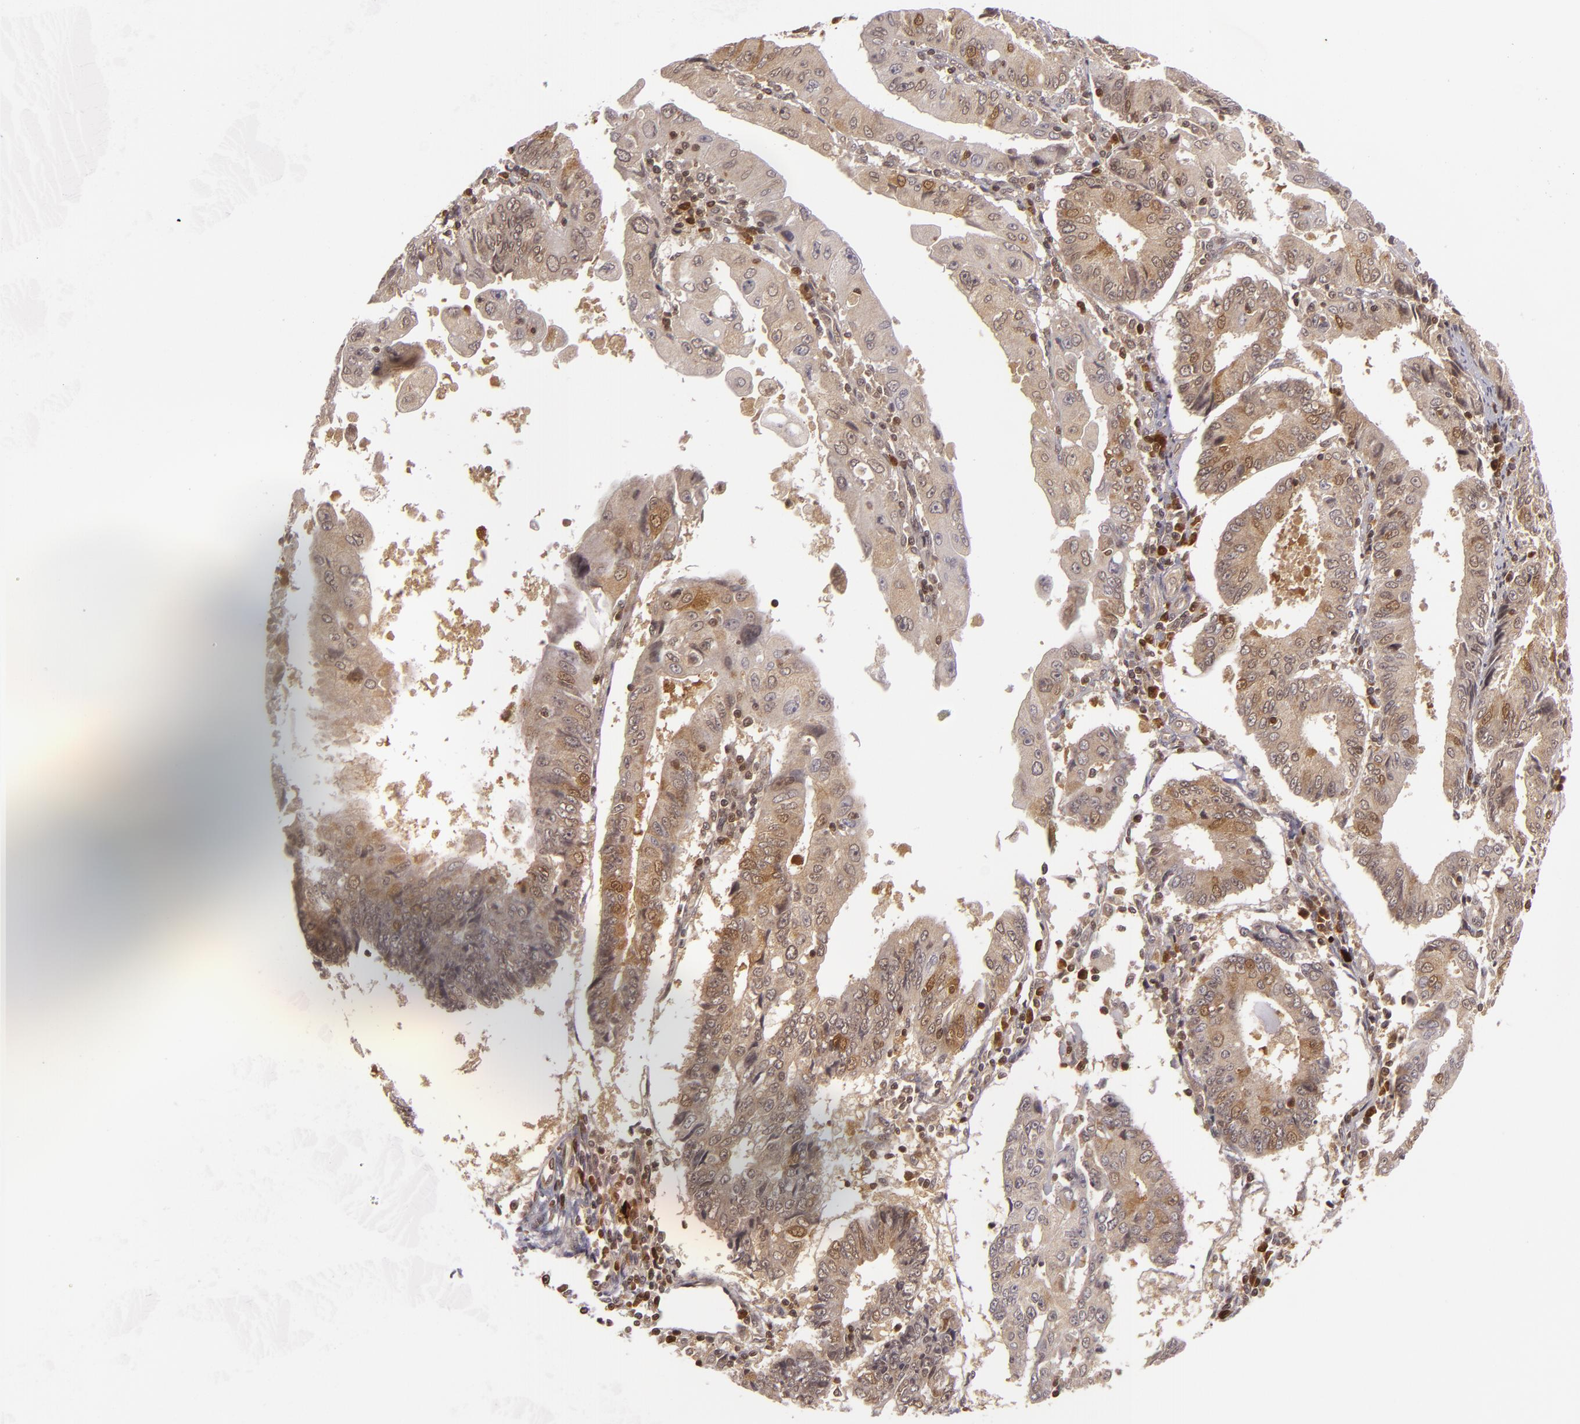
{"staining": {"intensity": "moderate", "quantity": ">75%", "location": "cytoplasmic/membranous"}, "tissue": "endometrial cancer", "cell_type": "Tumor cells", "image_type": "cancer", "snomed": [{"axis": "morphology", "description": "Adenocarcinoma, NOS"}, {"axis": "topography", "description": "Endometrium"}], "caption": "Protein expression analysis of endometrial cancer shows moderate cytoplasmic/membranous expression in approximately >75% of tumor cells.", "gene": "ZBTB33", "patient": {"sex": "female", "age": 75}}